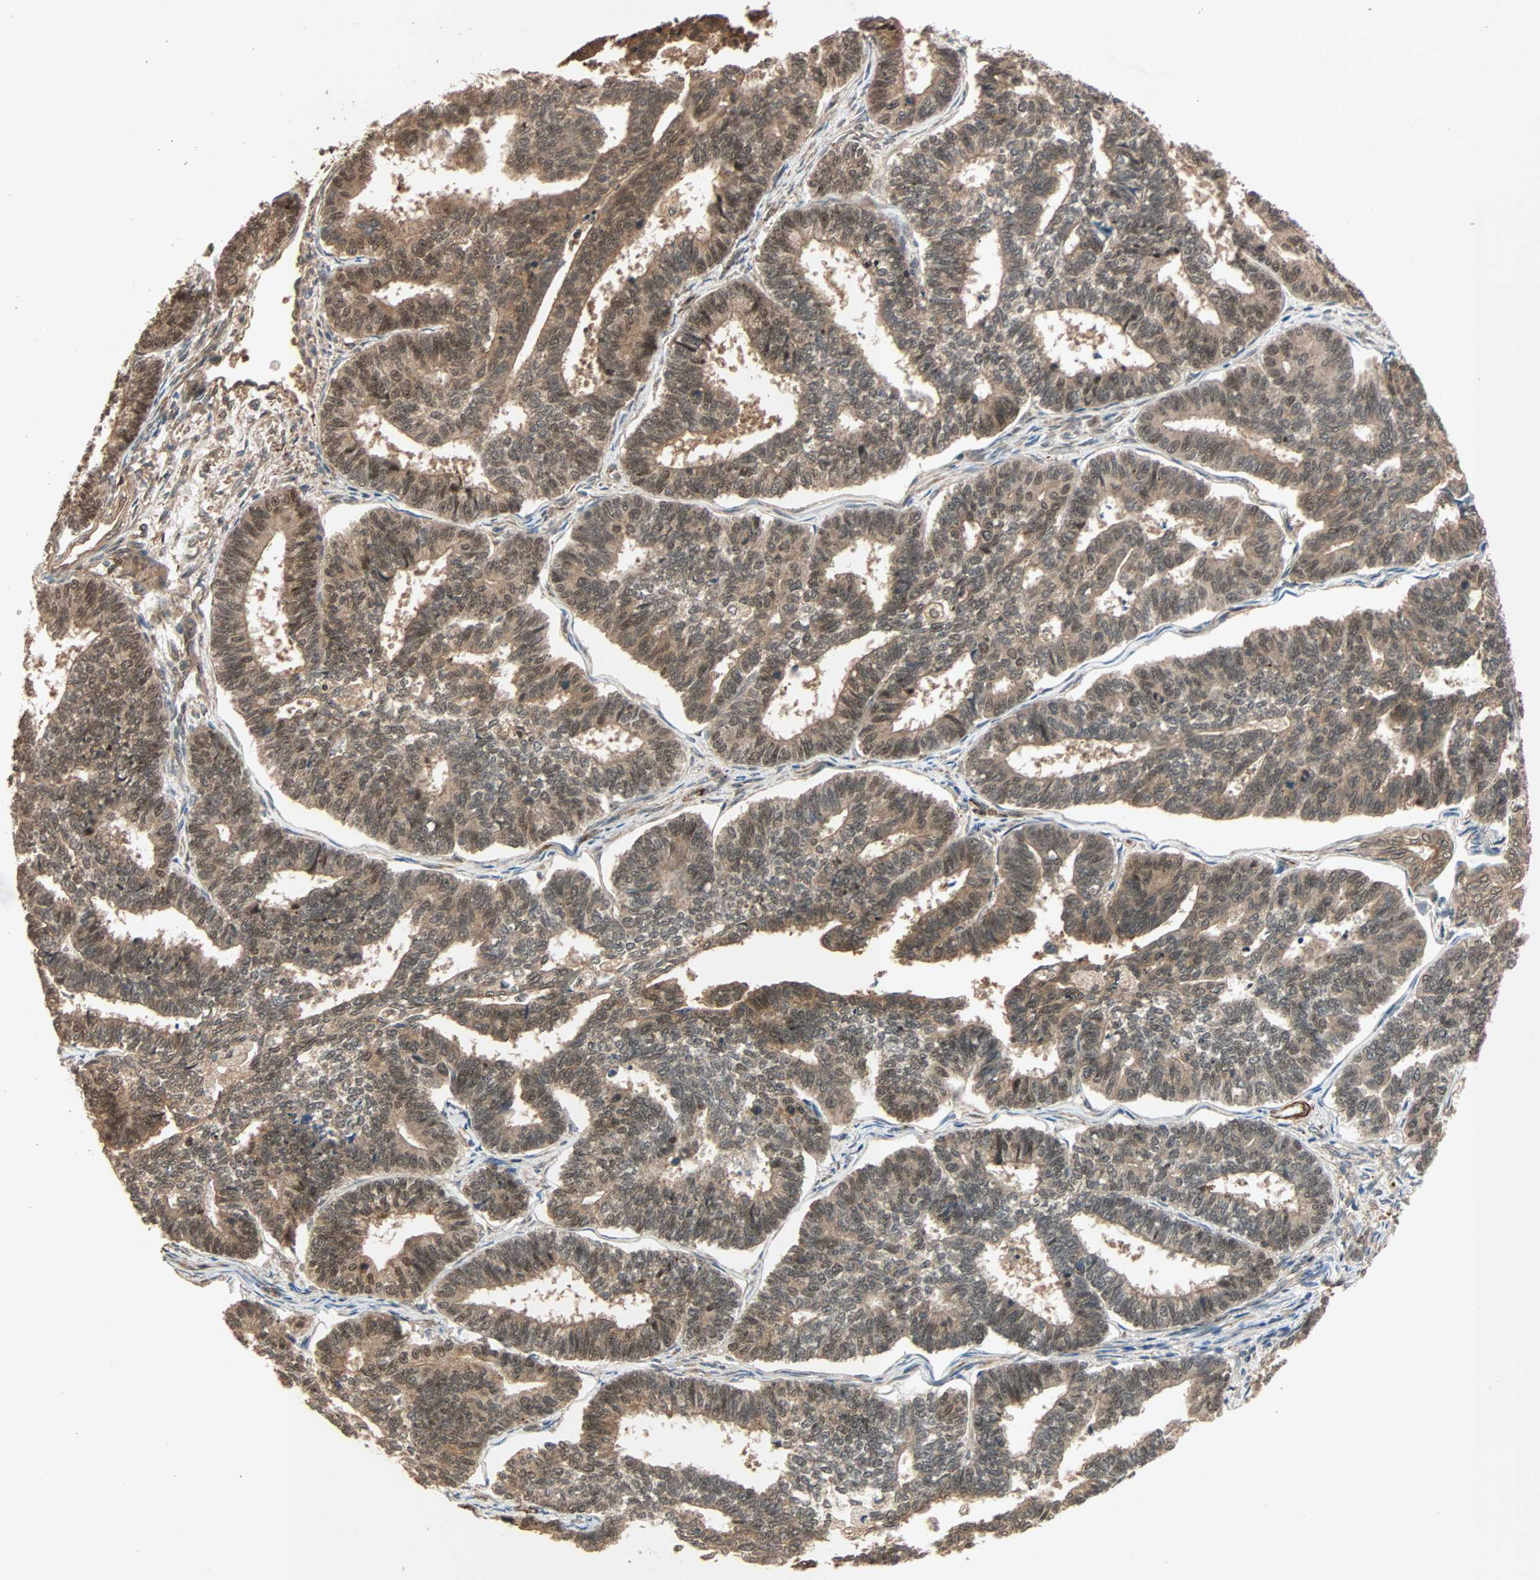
{"staining": {"intensity": "moderate", "quantity": ">75%", "location": "cytoplasmic/membranous,nuclear"}, "tissue": "endometrial cancer", "cell_type": "Tumor cells", "image_type": "cancer", "snomed": [{"axis": "morphology", "description": "Adenocarcinoma, NOS"}, {"axis": "topography", "description": "Endometrium"}], "caption": "The photomicrograph exhibits immunohistochemical staining of endometrial cancer. There is moderate cytoplasmic/membranous and nuclear positivity is present in approximately >75% of tumor cells.", "gene": "QSER1", "patient": {"sex": "female", "age": 70}}